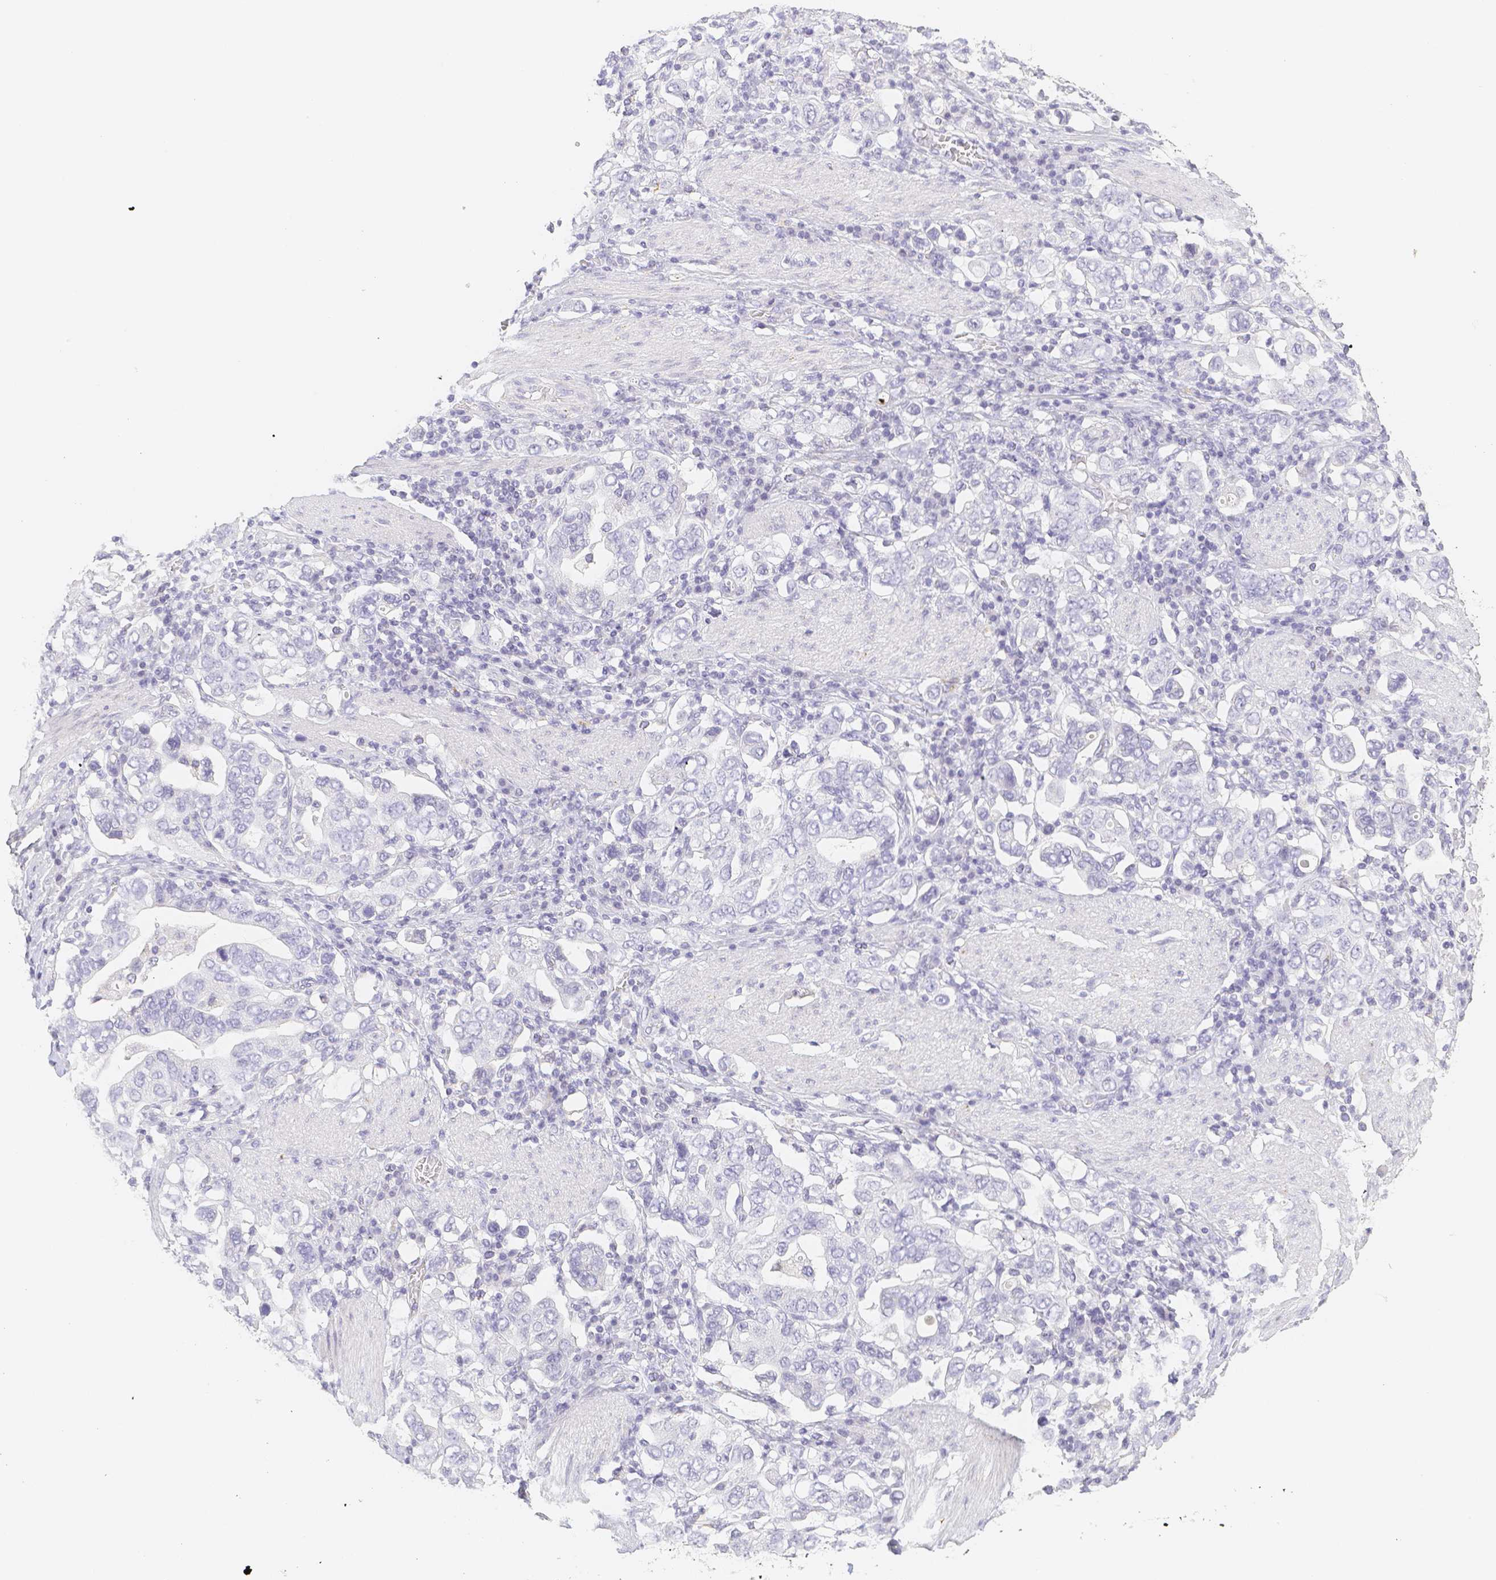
{"staining": {"intensity": "negative", "quantity": "none", "location": "none"}, "tissue": "stomach cancer", "cell_type": "Tumor cells", "image_type": "cancer", "snomed": [{"axis": "morphology", "description": "Adenocarcinoma, NOS"}, {"axis": "topography", "description": "Stomach, upper"}], "caption": "Human stomach adenocarcinoma stained for a protein using immunohistochemistry (IHC) exhibits no positivity in tumor cells.", "gene": "PADI4", "patient": {"sex": "male", "age": 62}}